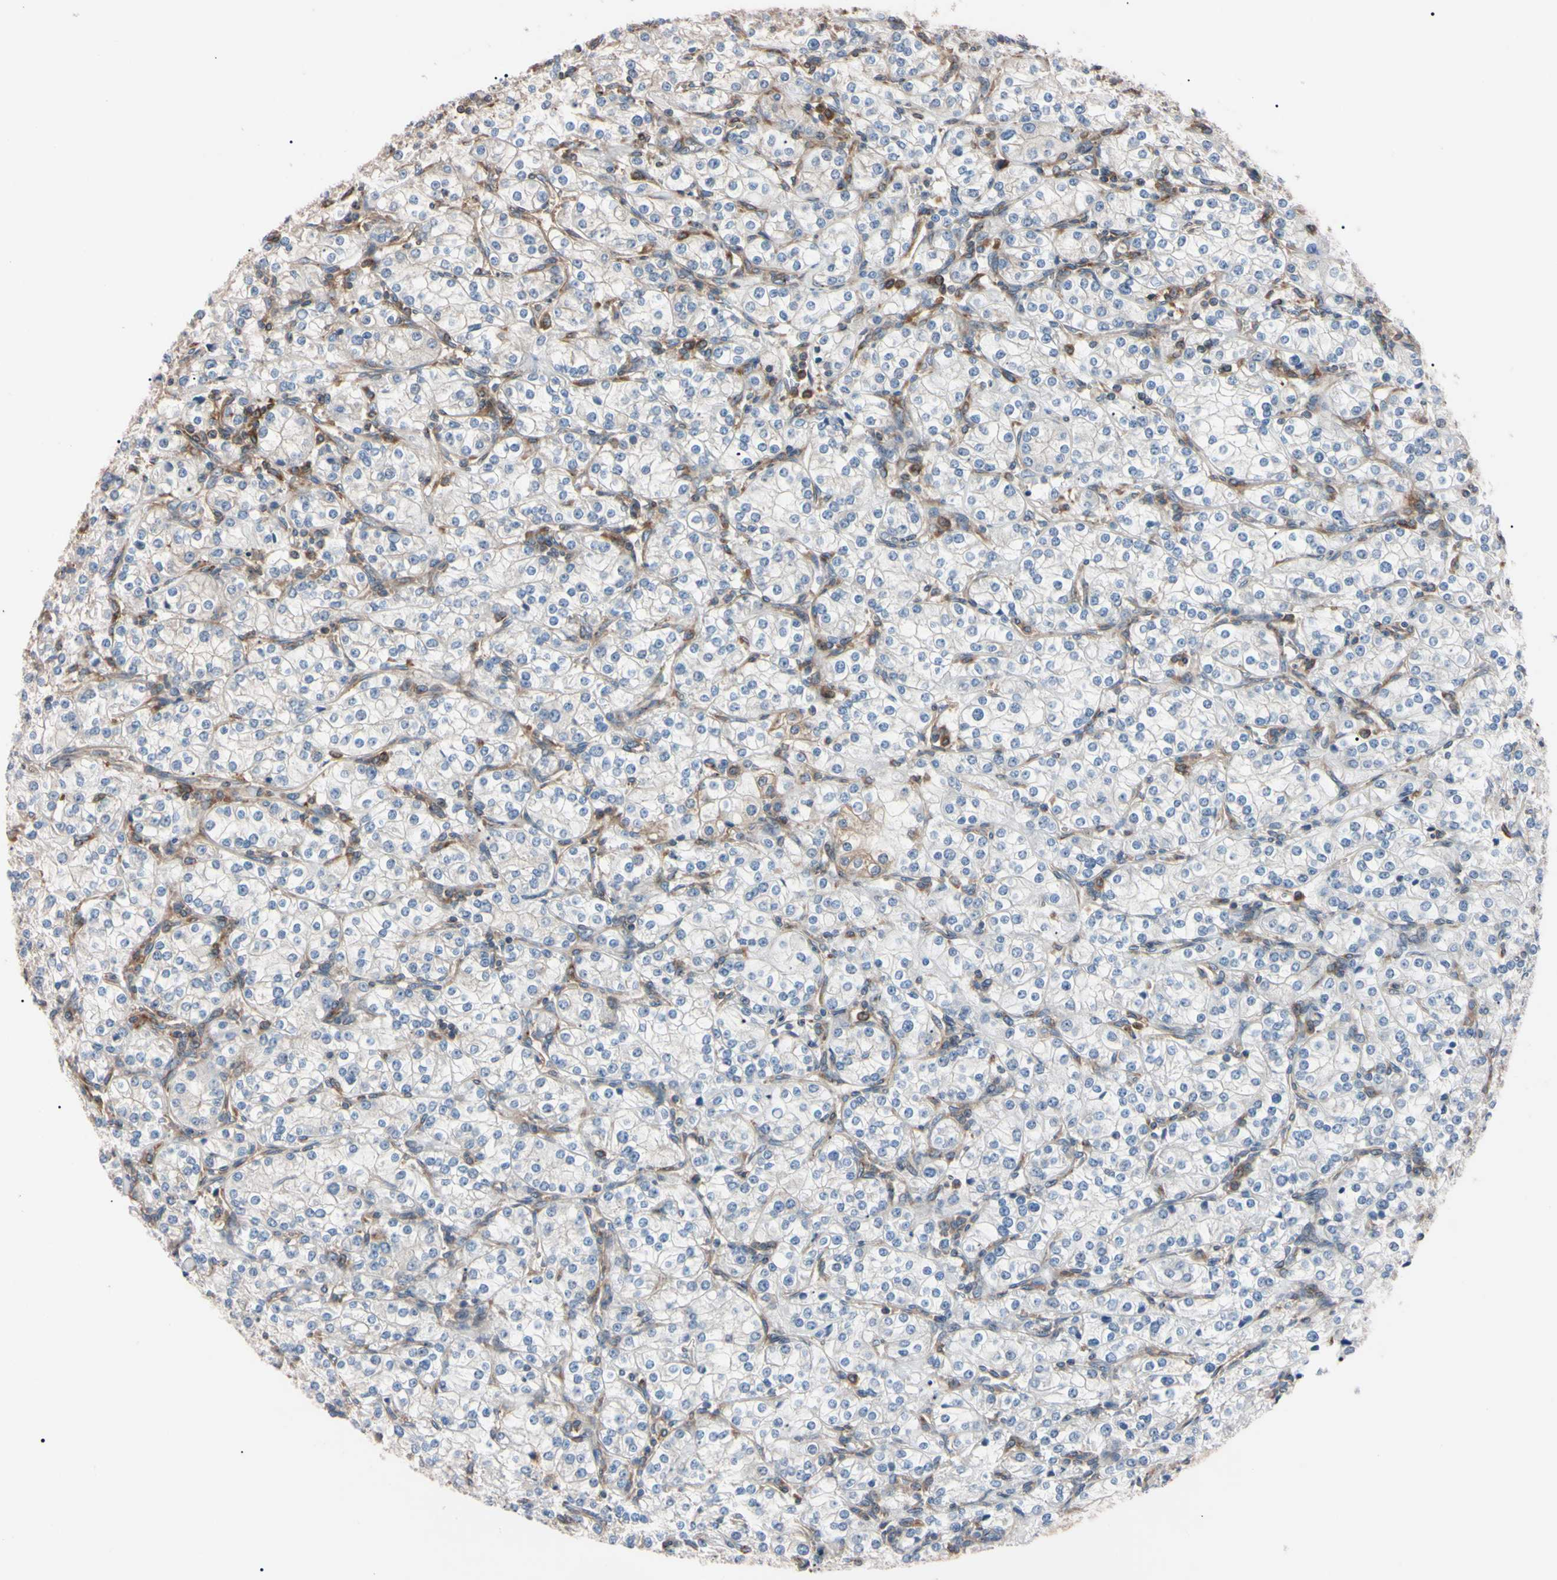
{"staining": {"intensity": "weak", "quantity": "25%-75%", "location": "cytoplasmic/membranous"}, "tissue": "renal cancer", "cell_type": "Tumor cells", "image_type": "cancer", "snomed": [{"axis": "morphology", "description": "Adenocarcinoma, NOS"}, {"axis": "topography", "description": "Kidney"}], "caption": "This histopathology image exhibits immunohistochemistry (IHC) staining of human renal adenocarcinoma, with low weak cytoplasmic/membranous staining in approximately 25%-75% of tumor cells.", "gene": "PRKACA", "patient": {"sex": "male", "age": 77}}